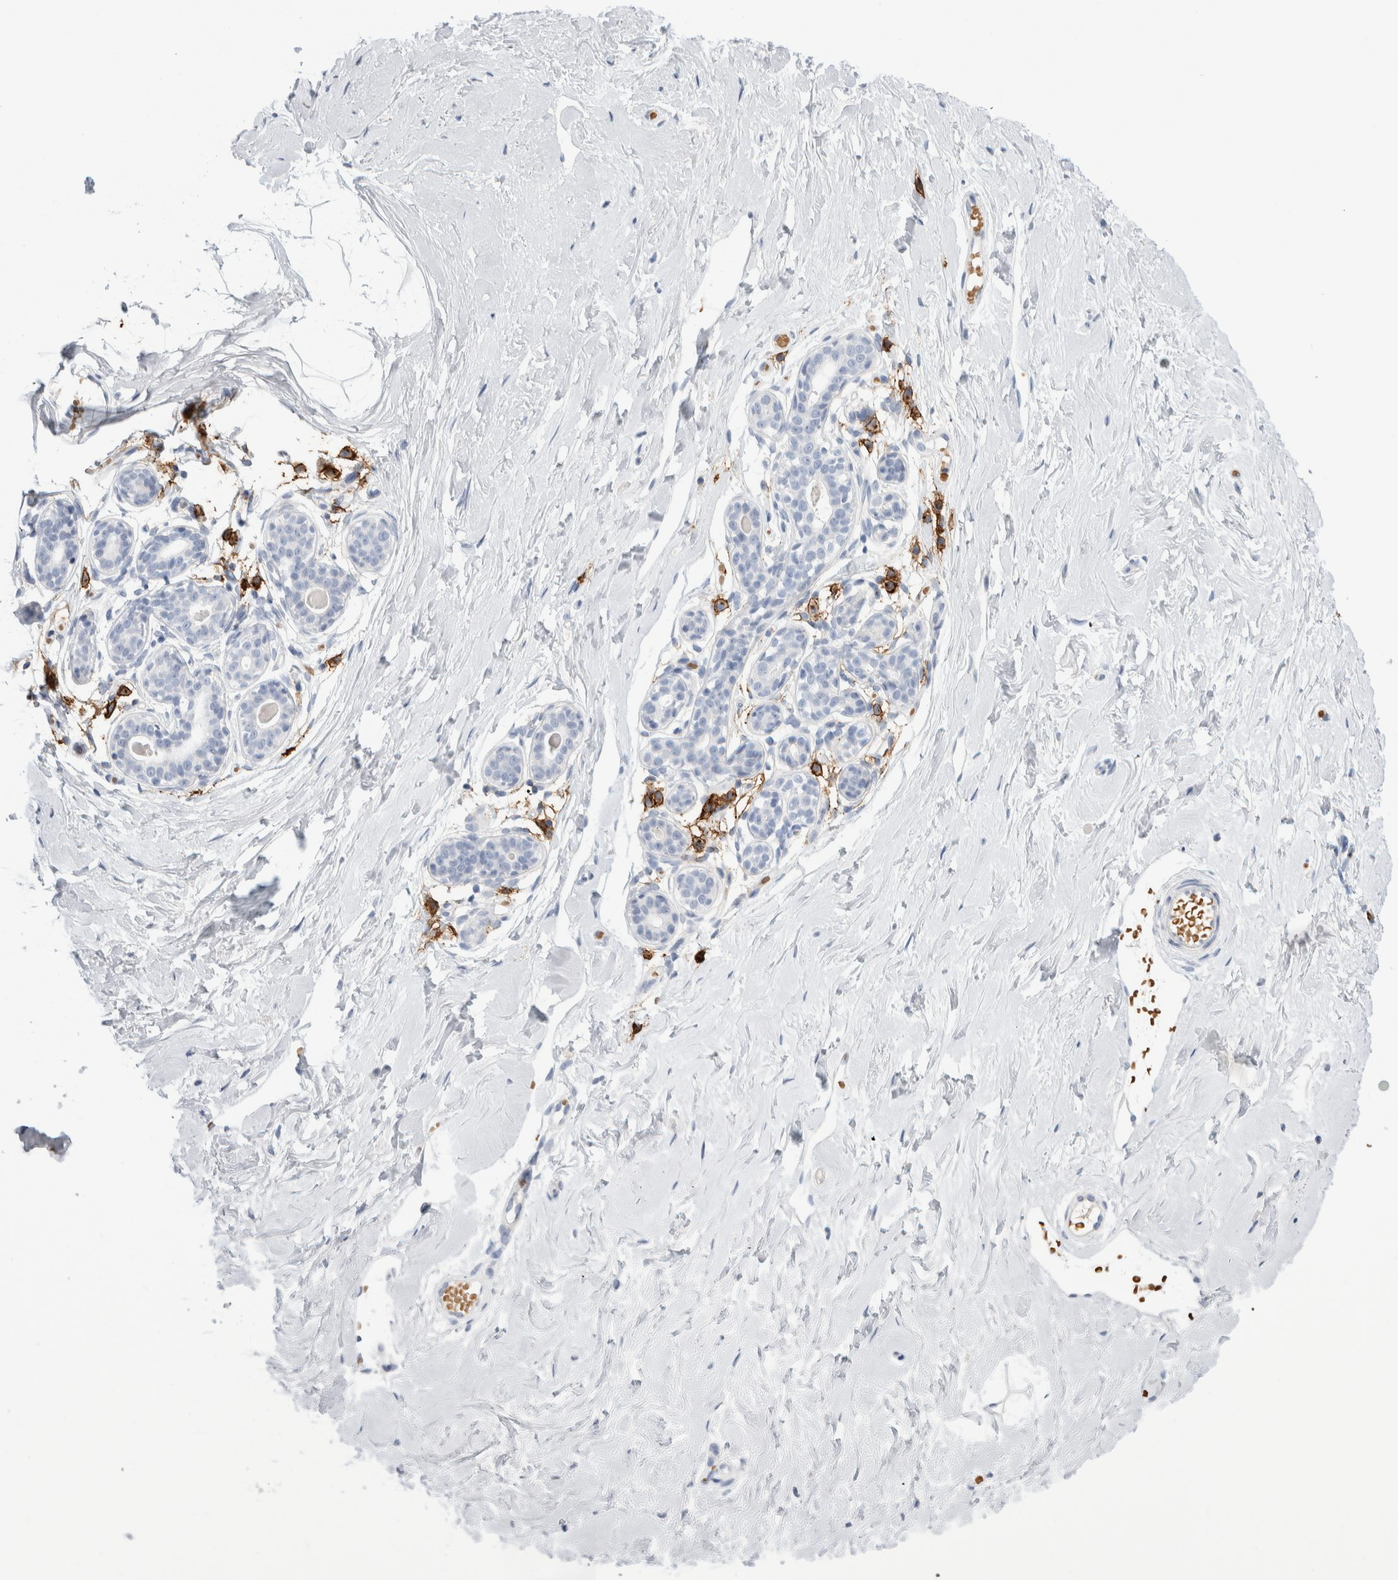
{"staining": {"intensity": "negative", "quantity": "none", "location": "none"}, "tissue": "breast", "cell_type": "Adipocytes", "image_type": "normal", "snomed": [{"axis": "morphology", "description": "Normal tissue, NOS"}, {"axis": "topography", "description": "Breast"}], "caption": "Micrograph shows no significant protein positivity in adipocytes of unremarkable breast. The staining was performed using DAB (3,3'-diaminobenzidine) to visualize the protein expression in brown, while the nuclei were stained in blue with hematoxylin (Magnification: 20x).", "gene": "CD38", "patient": {"sex": "female", "age": 23}}